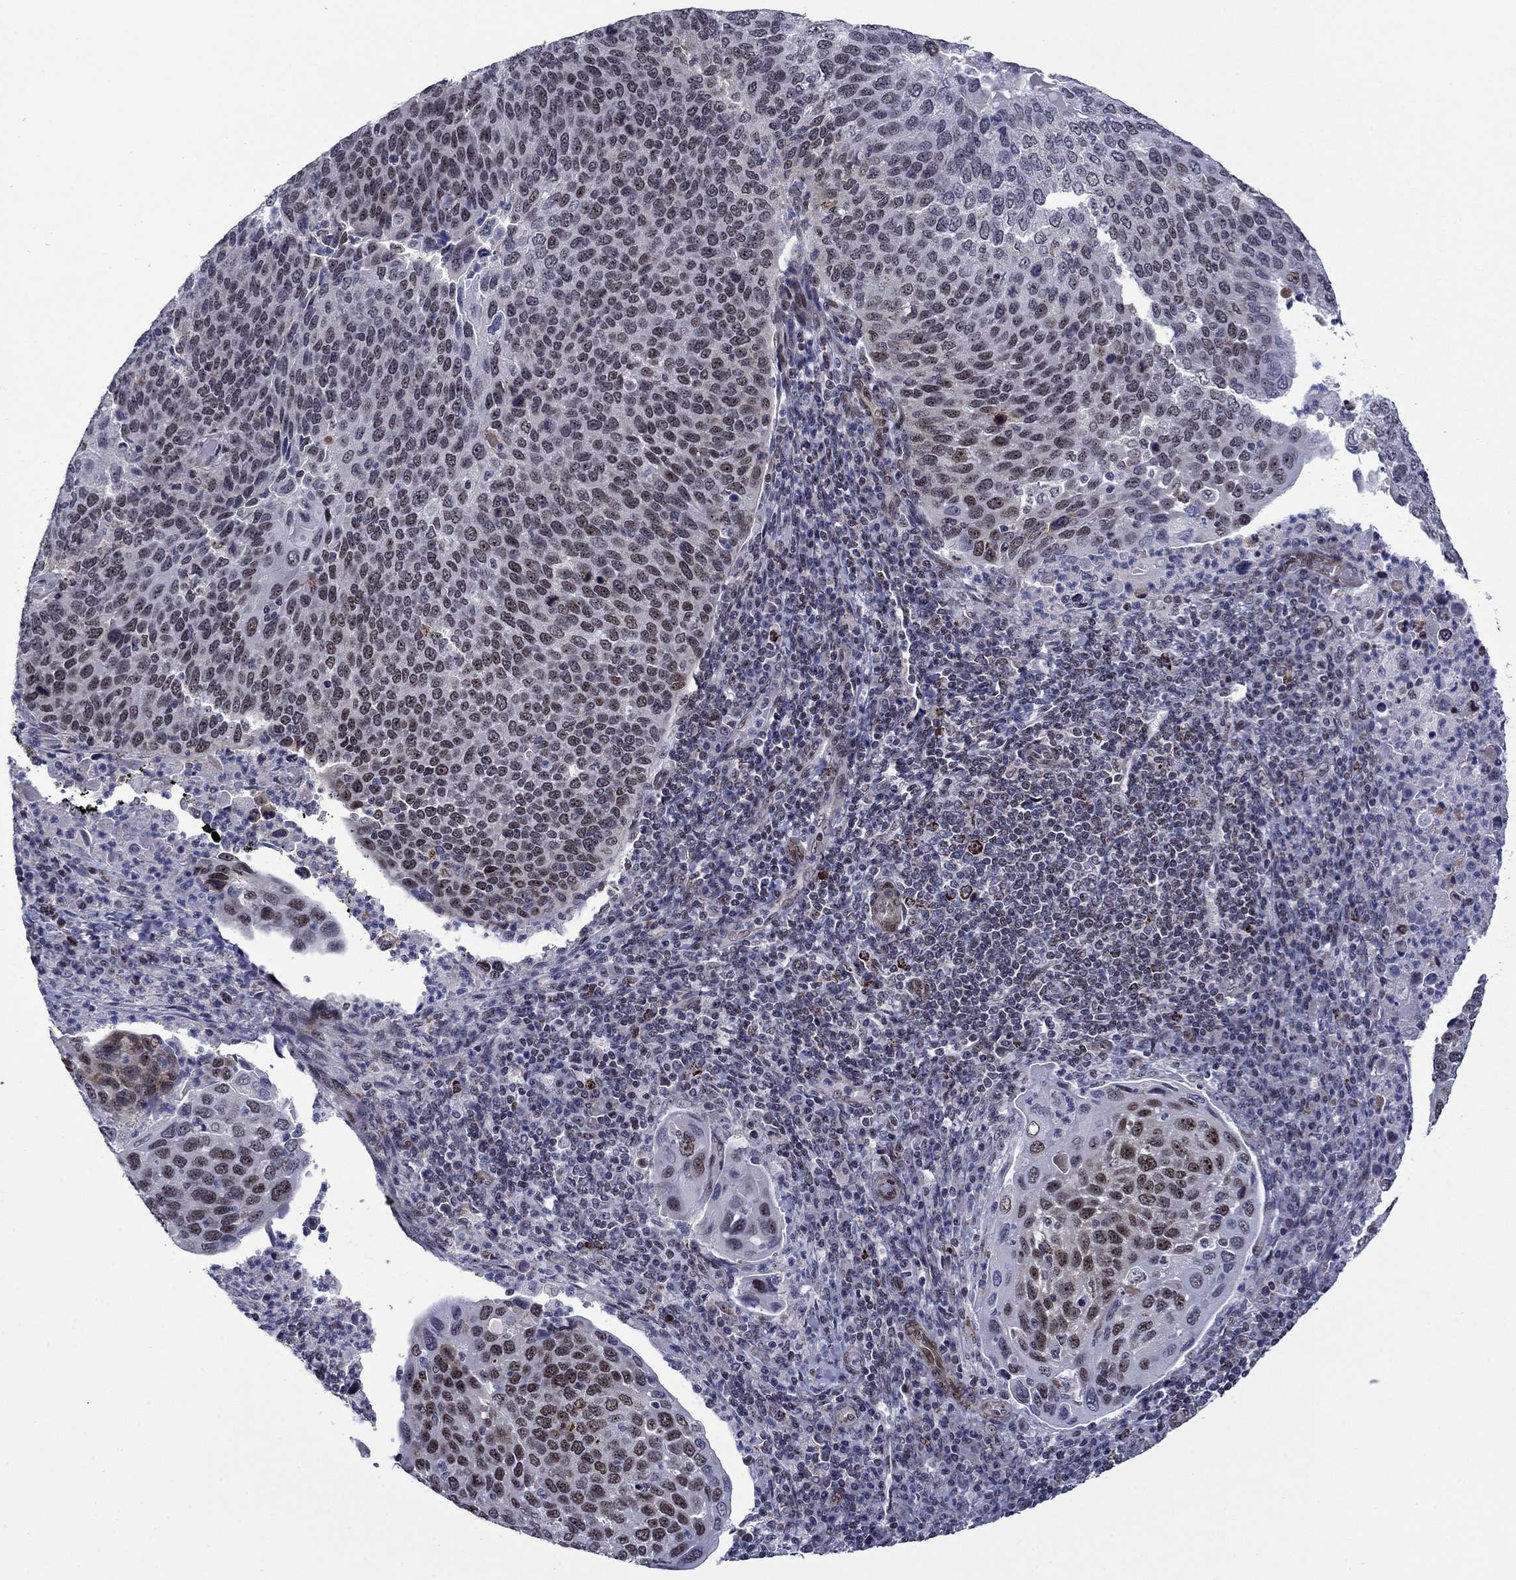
{"staining": {"intensity": "moderate", "quantity": "<25%", "location": "nuclear"}, "tissue": "cervical cancer", "cell_type": "Tumor cells", "image_type": "cancer", "snomed": [{"axis": "morphology", "description": "Squamous cell carcinoma, NOS"}, {"axis": "topography", "description": "Cervix"}], "caption": "Immunohistochemistry (IHC) image of neoplastic tissue: cervical cancer (squamous cell carcinoma) stained using immunohistochemistry (IHC) shows low levels of moderate protein expression localized specifically in the nuclear of tumor cells, appearing as a nuclear brown color.", "gene": "SURF2", "patient": {"sex": "female", "age": 54}}